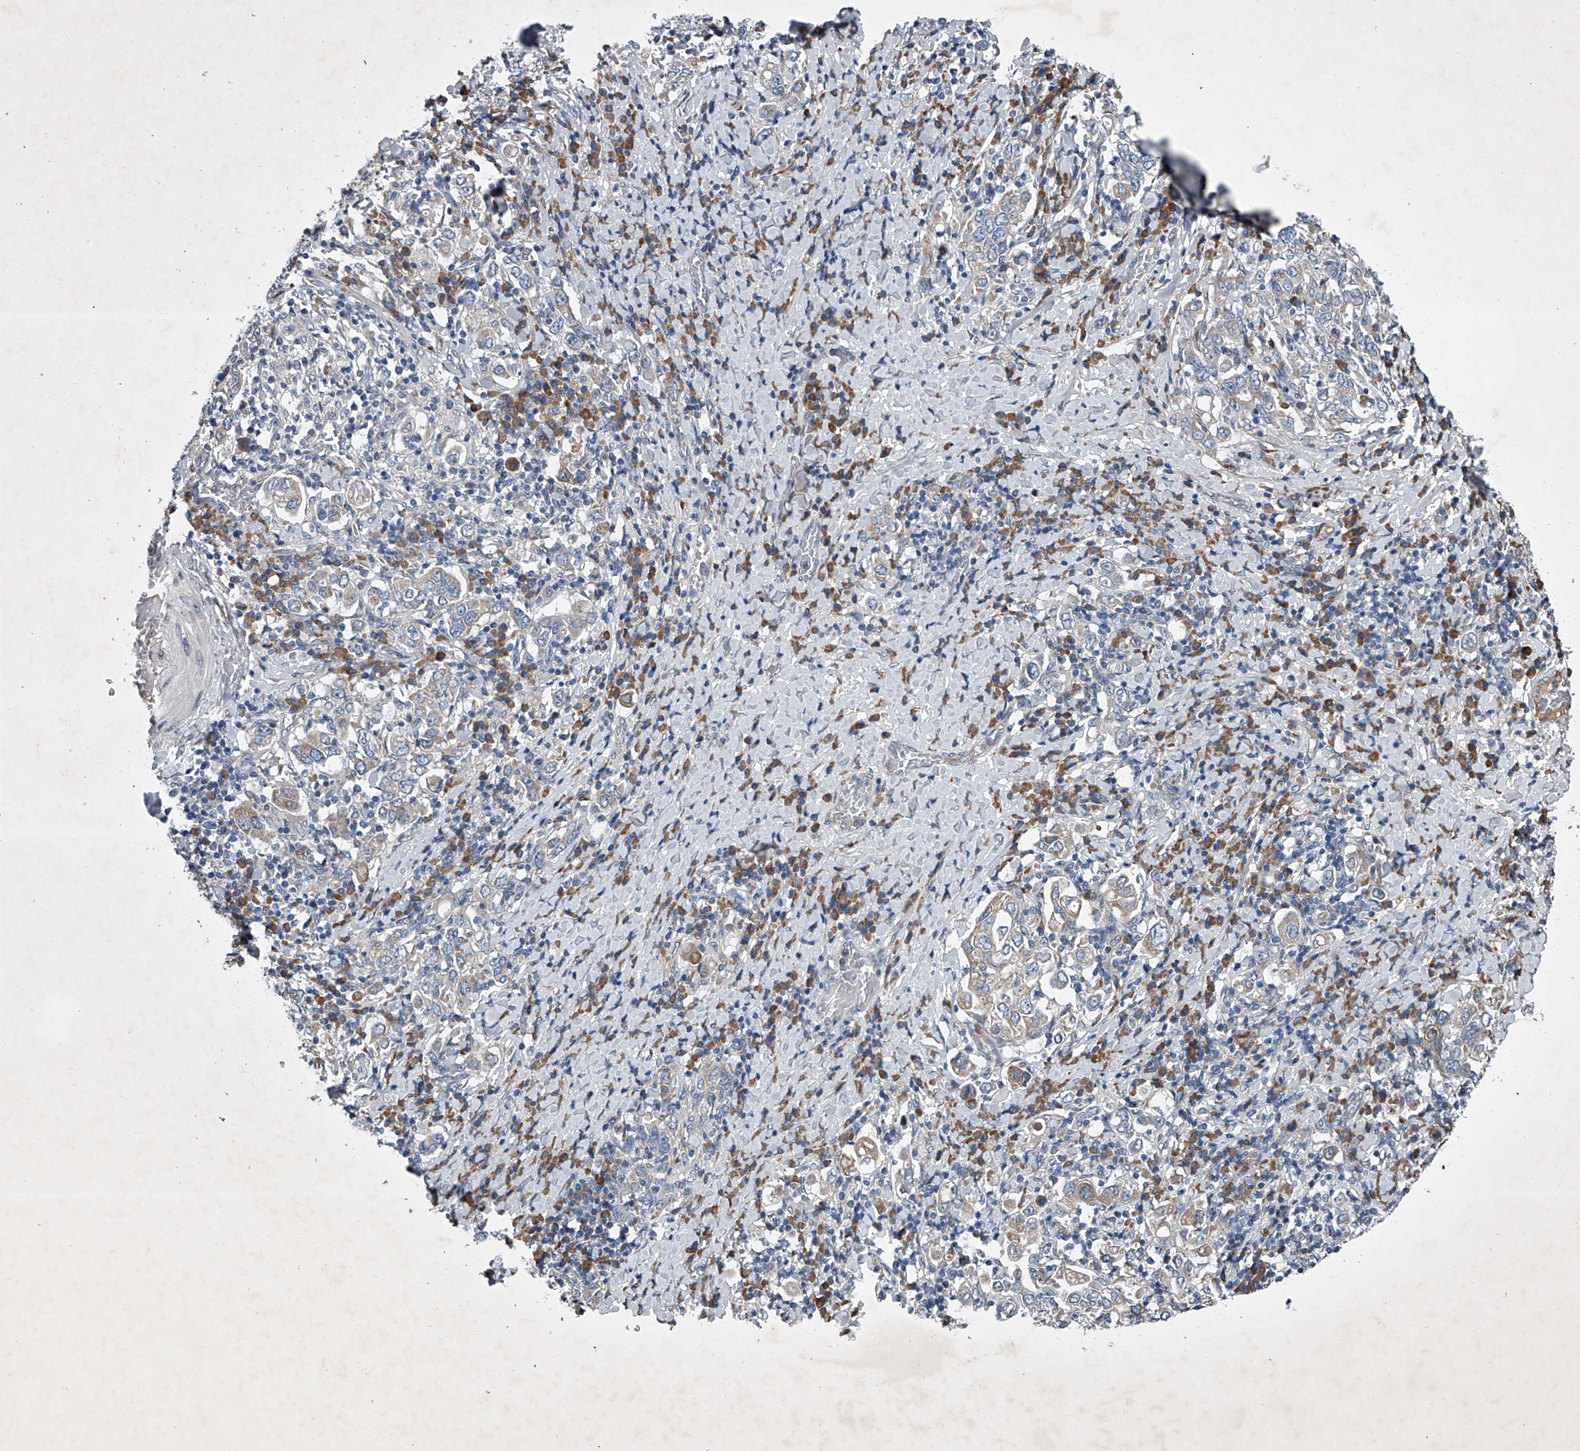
{"staining": {"intensity": "weak", "quantity": "<25%", "location": "cytoplasmic/membranous"}, "tissue": "stomach cancer", "cell_type": "Tumor cells", "image_type": "cancer", "snomed": [{"axis": "morphology", "description": "Adenocarcinoma, NOS"}, {"axis": "topography", "description": "Stomach, upper"}], "caption": "This is an IHC photomicrograph of human adenocarcinoma (stomach). There is no expression in tumor cells.", "gene": "ABCG1", "patient": {"sex": "male", "age": 62}}